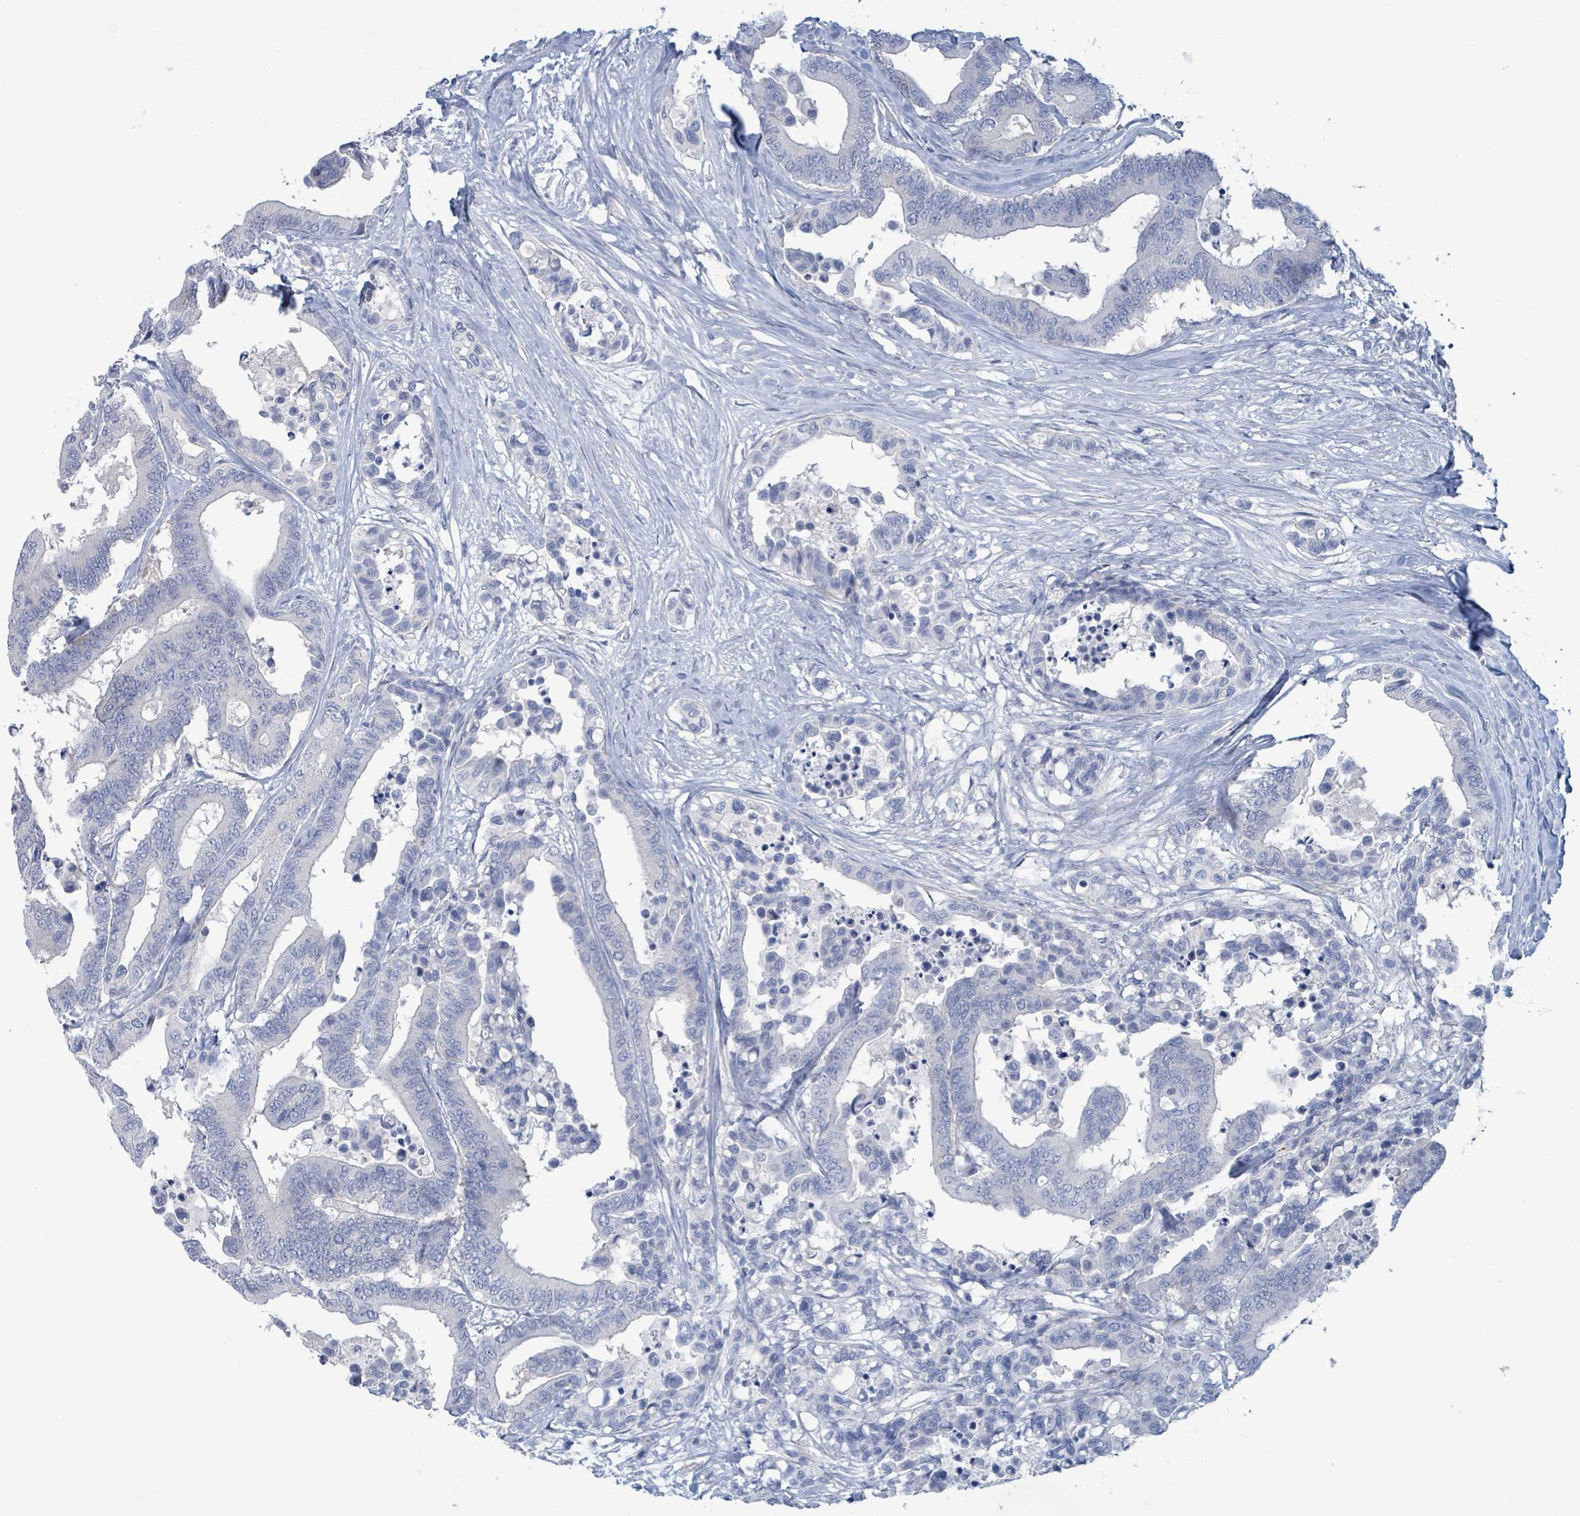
{"staining": {"intensity": "negative", "quantity": "none", "location": "none"}, "tissue": "colorectal cancer", "cell_type": "Tumor cells", "image_type": "cancer", "snomed": [{"axis": "morphology", "description": "Normal tissue, NOS"}, {"axis": "morphology", "description": "Adenocarcinoma, NOS"}, {"axis": "topography", "description": "Colon"}], "caption": "DAB immunohistochemical staining of human colorectal adenocarcinoma demonstrates no significant expression in tumor cells.", "gene": "PKLR", "patient": {"sex": "male", "age": 82}}